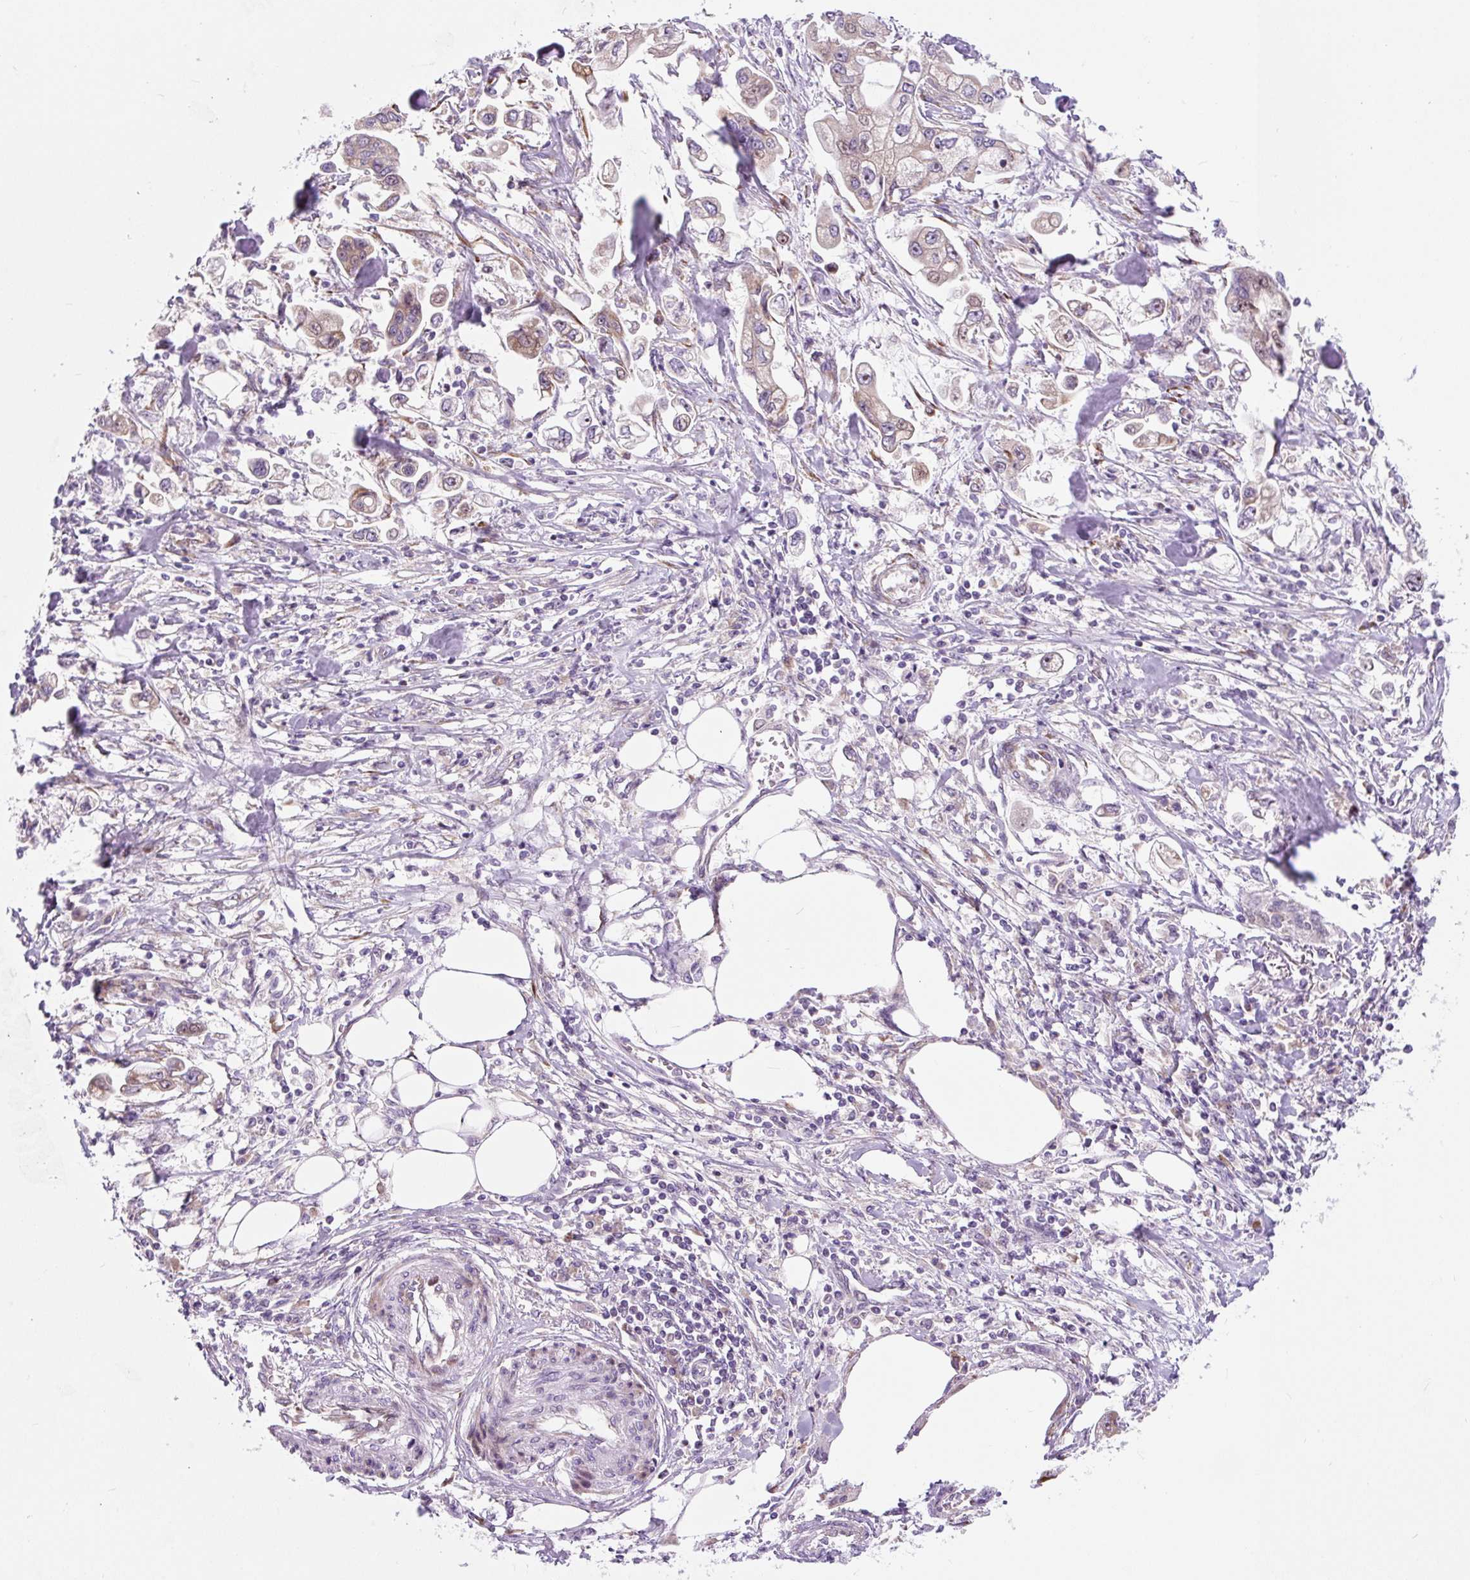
{"staining": {"intensity": "weak", "quantity": "25%-75%", "location": "cytoplasmic/membranous"}, "tissue": "stomach cancer", "cell_type": "Tumor cells", "image_type": "cancer", "snomed": [{"axis": "morphology", "description": "Adenocarcinoma, NOS"}, {"axis": "topography", "description": "Stomach"}], "caption": "Human adenocarcinoma (stomach) stained with a brown dye displays weak cytoplasmic/membranous positive staining in about 25%-75% of tumor cells.", "gene": "CISD3", "patient": {"sex": "male", "age": 62}}